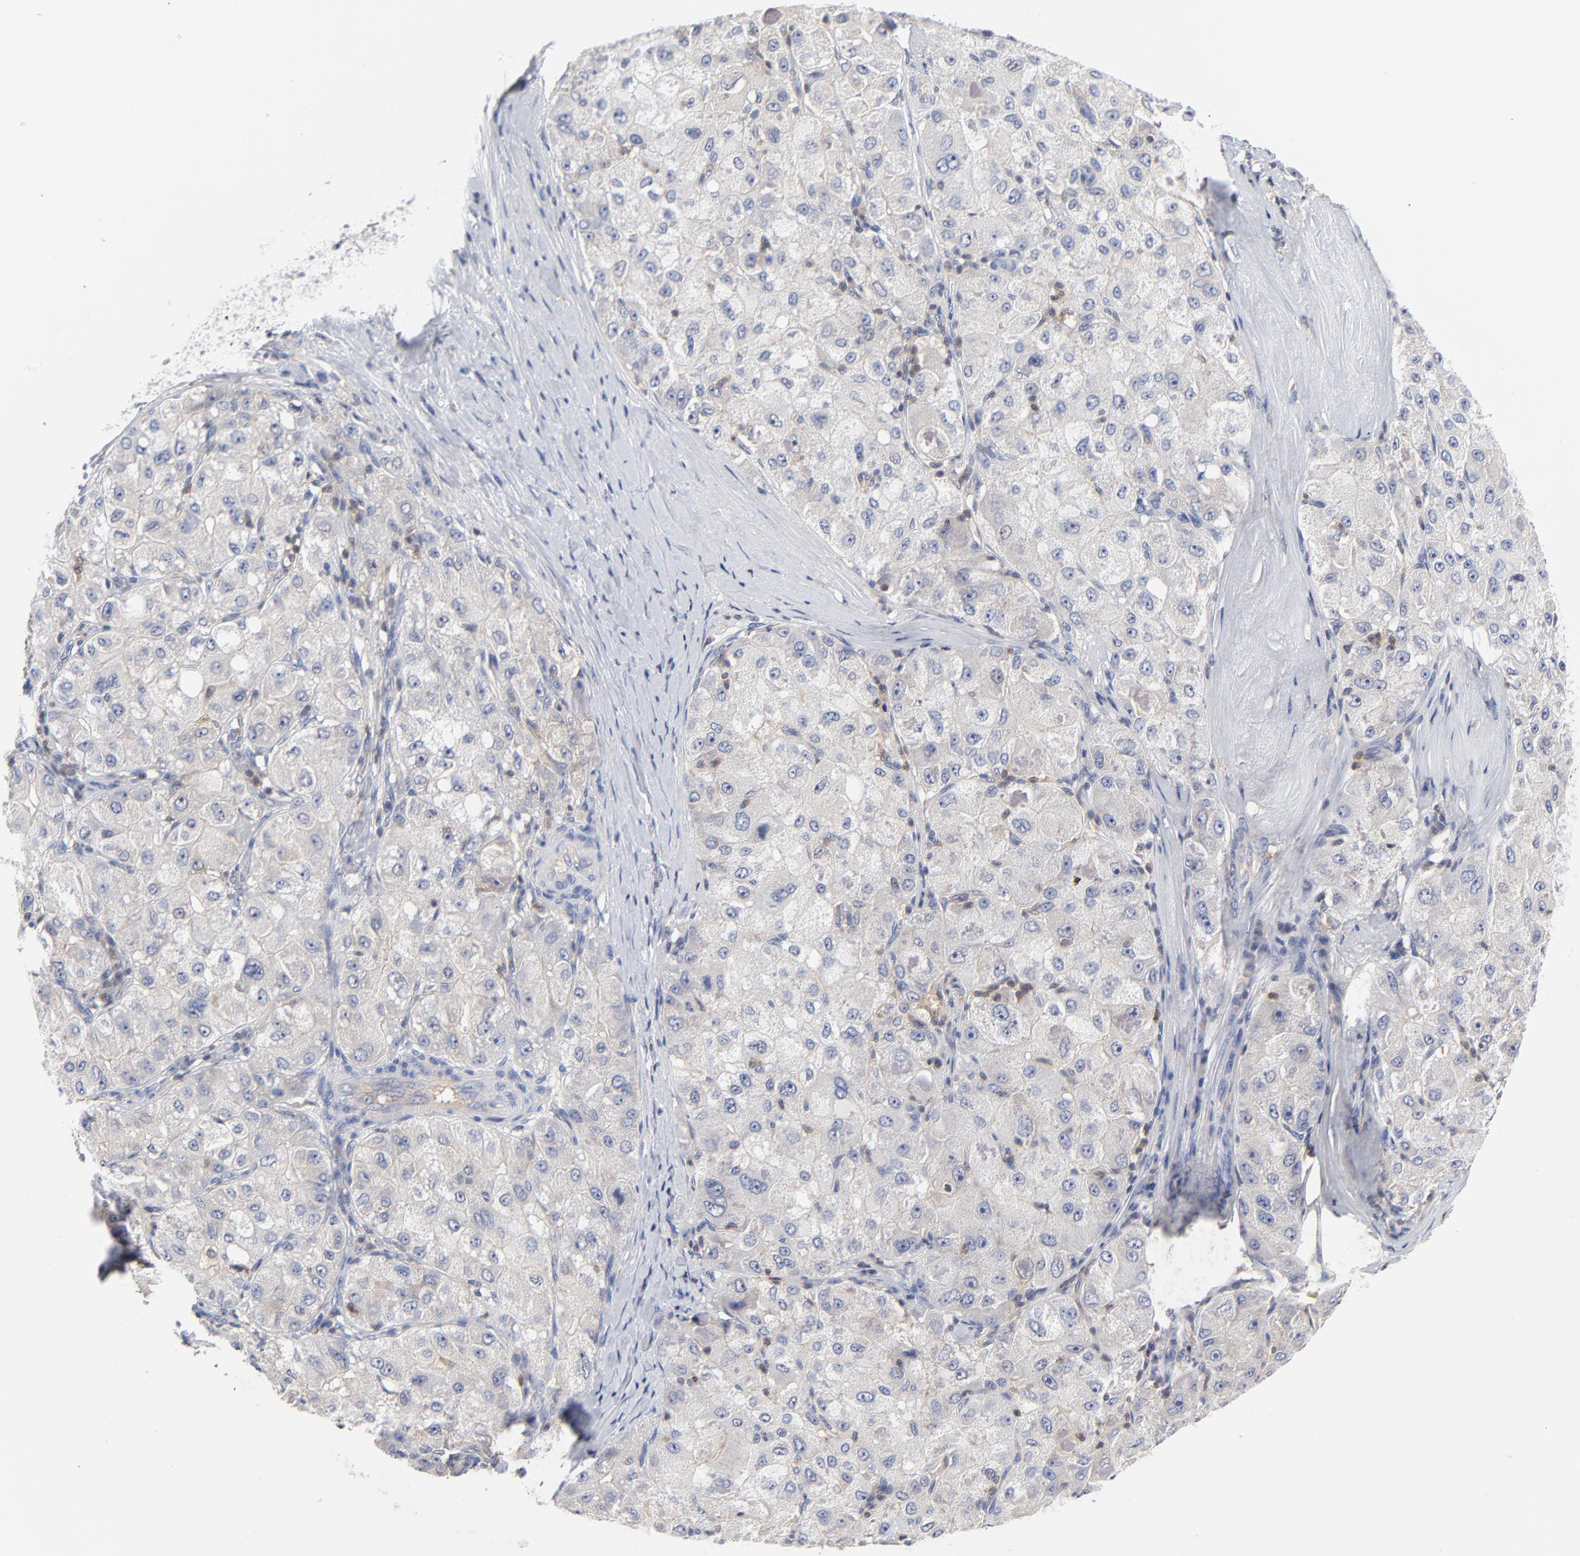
{"staining": {"intensity": "negative", "quantity": "none", "location": "none"}, "tissue": "liver cancer", "cell_type": "Tumor cells", "image_type": "cancer", "snomed": [{"axis": "morphology", "description": "Carcinoma, Hepatocellular, NOS"}, {"axis": "topography", "description": "Liver"}], "caption": "Tumor cells are negative for brown protein staining in liver hepatocellular carcinoma. (Stains: DAB IHC with hematoxylin counter stain, Microscopy: brightfield microscopy at high magnification).", "gene": "CAB39L", "patient": {"sex": "male", "age": 80}}